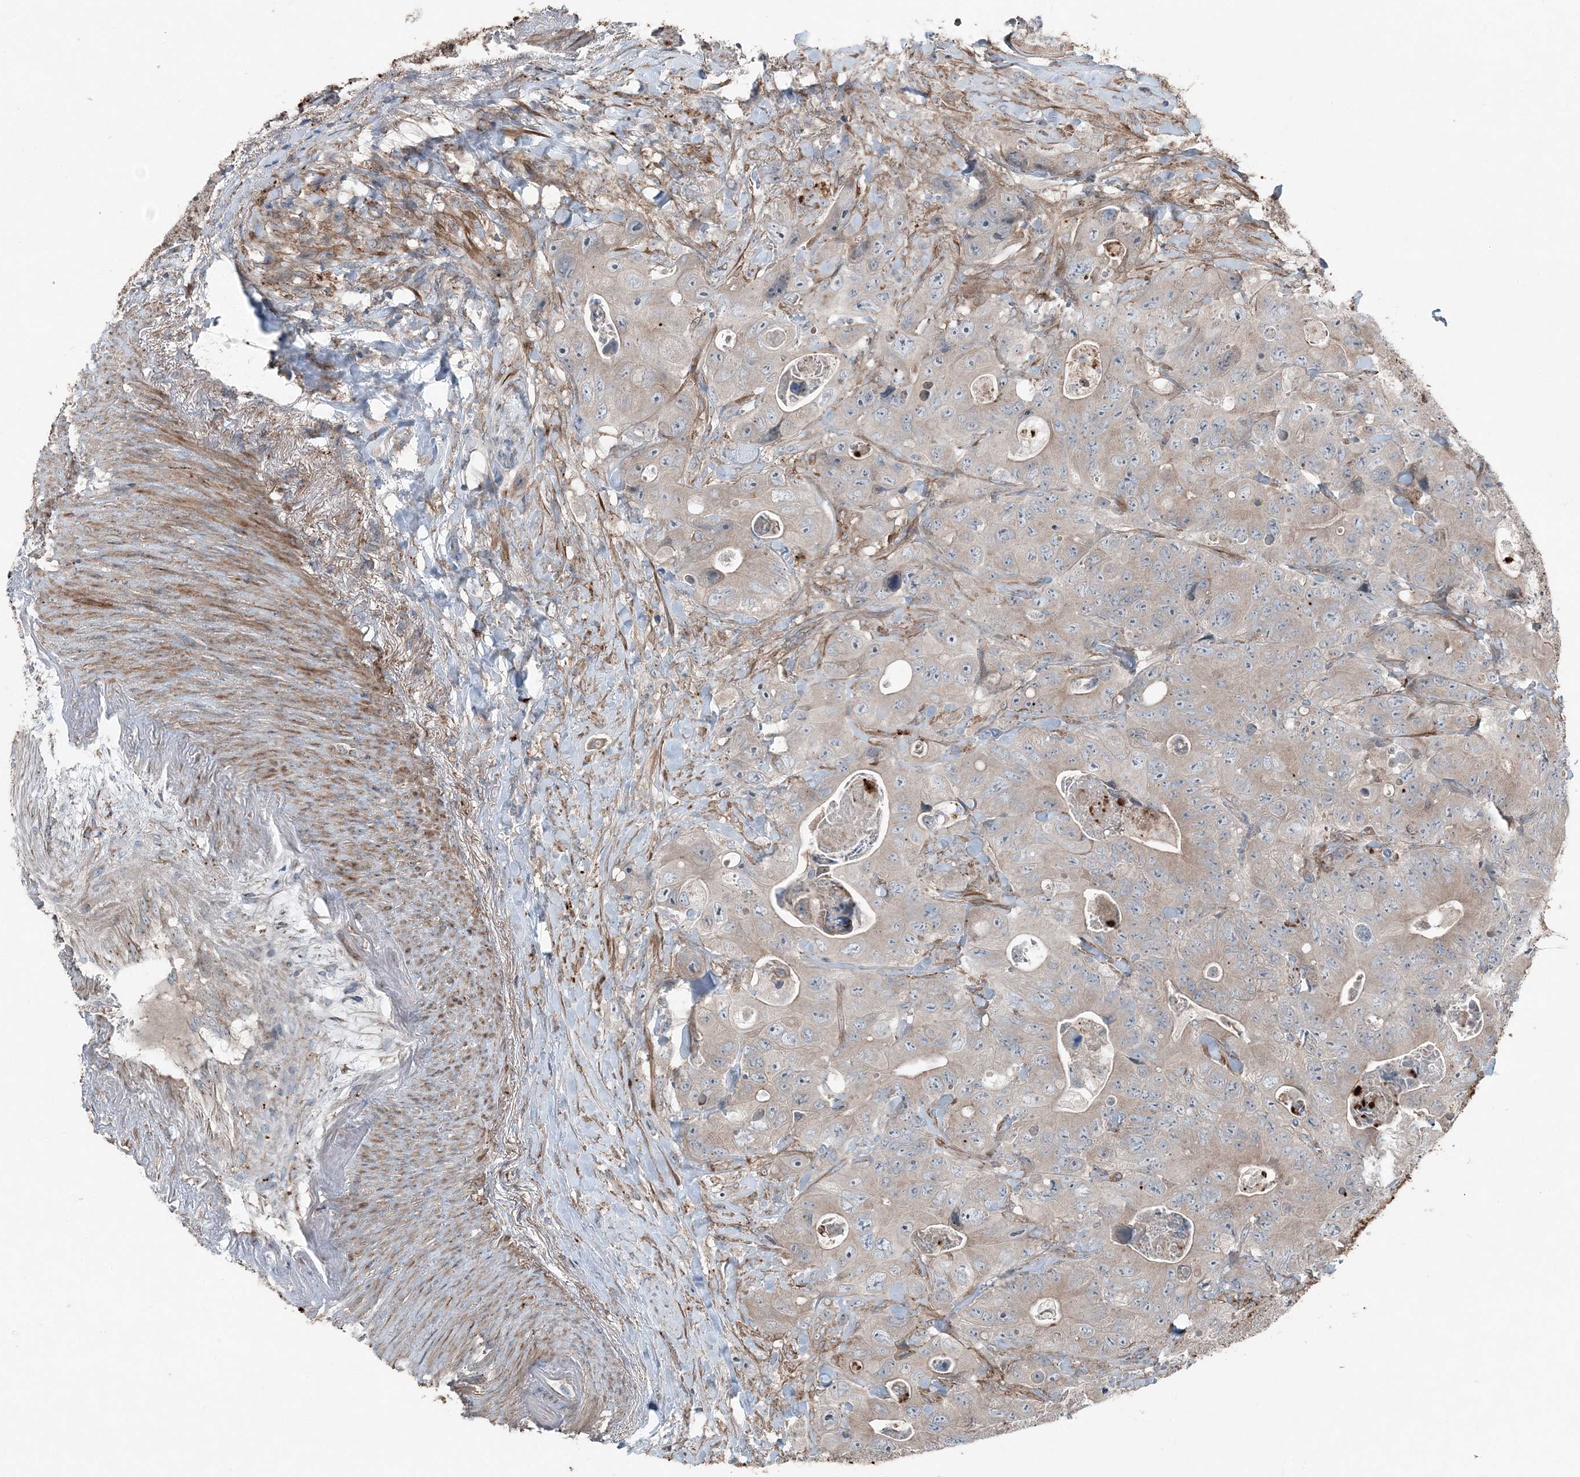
{"staining": {"intensity": "weak", "quantity": "25%-75%", "location": "cytoplasmic/membranous"}, "tissue": "colorectal cancer", "cell_type": "Tumor cells", "image_type": "cancer", "snomed": [{"axis": "morphology", "description": "Adenocarcinoma, NOS"}, {"axis": "topography", "description": "Colon"}], "caption": "This is an image of IHC staining of colorectal adenocarcinoma, which shows weak staining in the cytoplasmic/membranous of tumor cells.", "gene": "KY", "patient": {"sex": "female", "age": 46}}